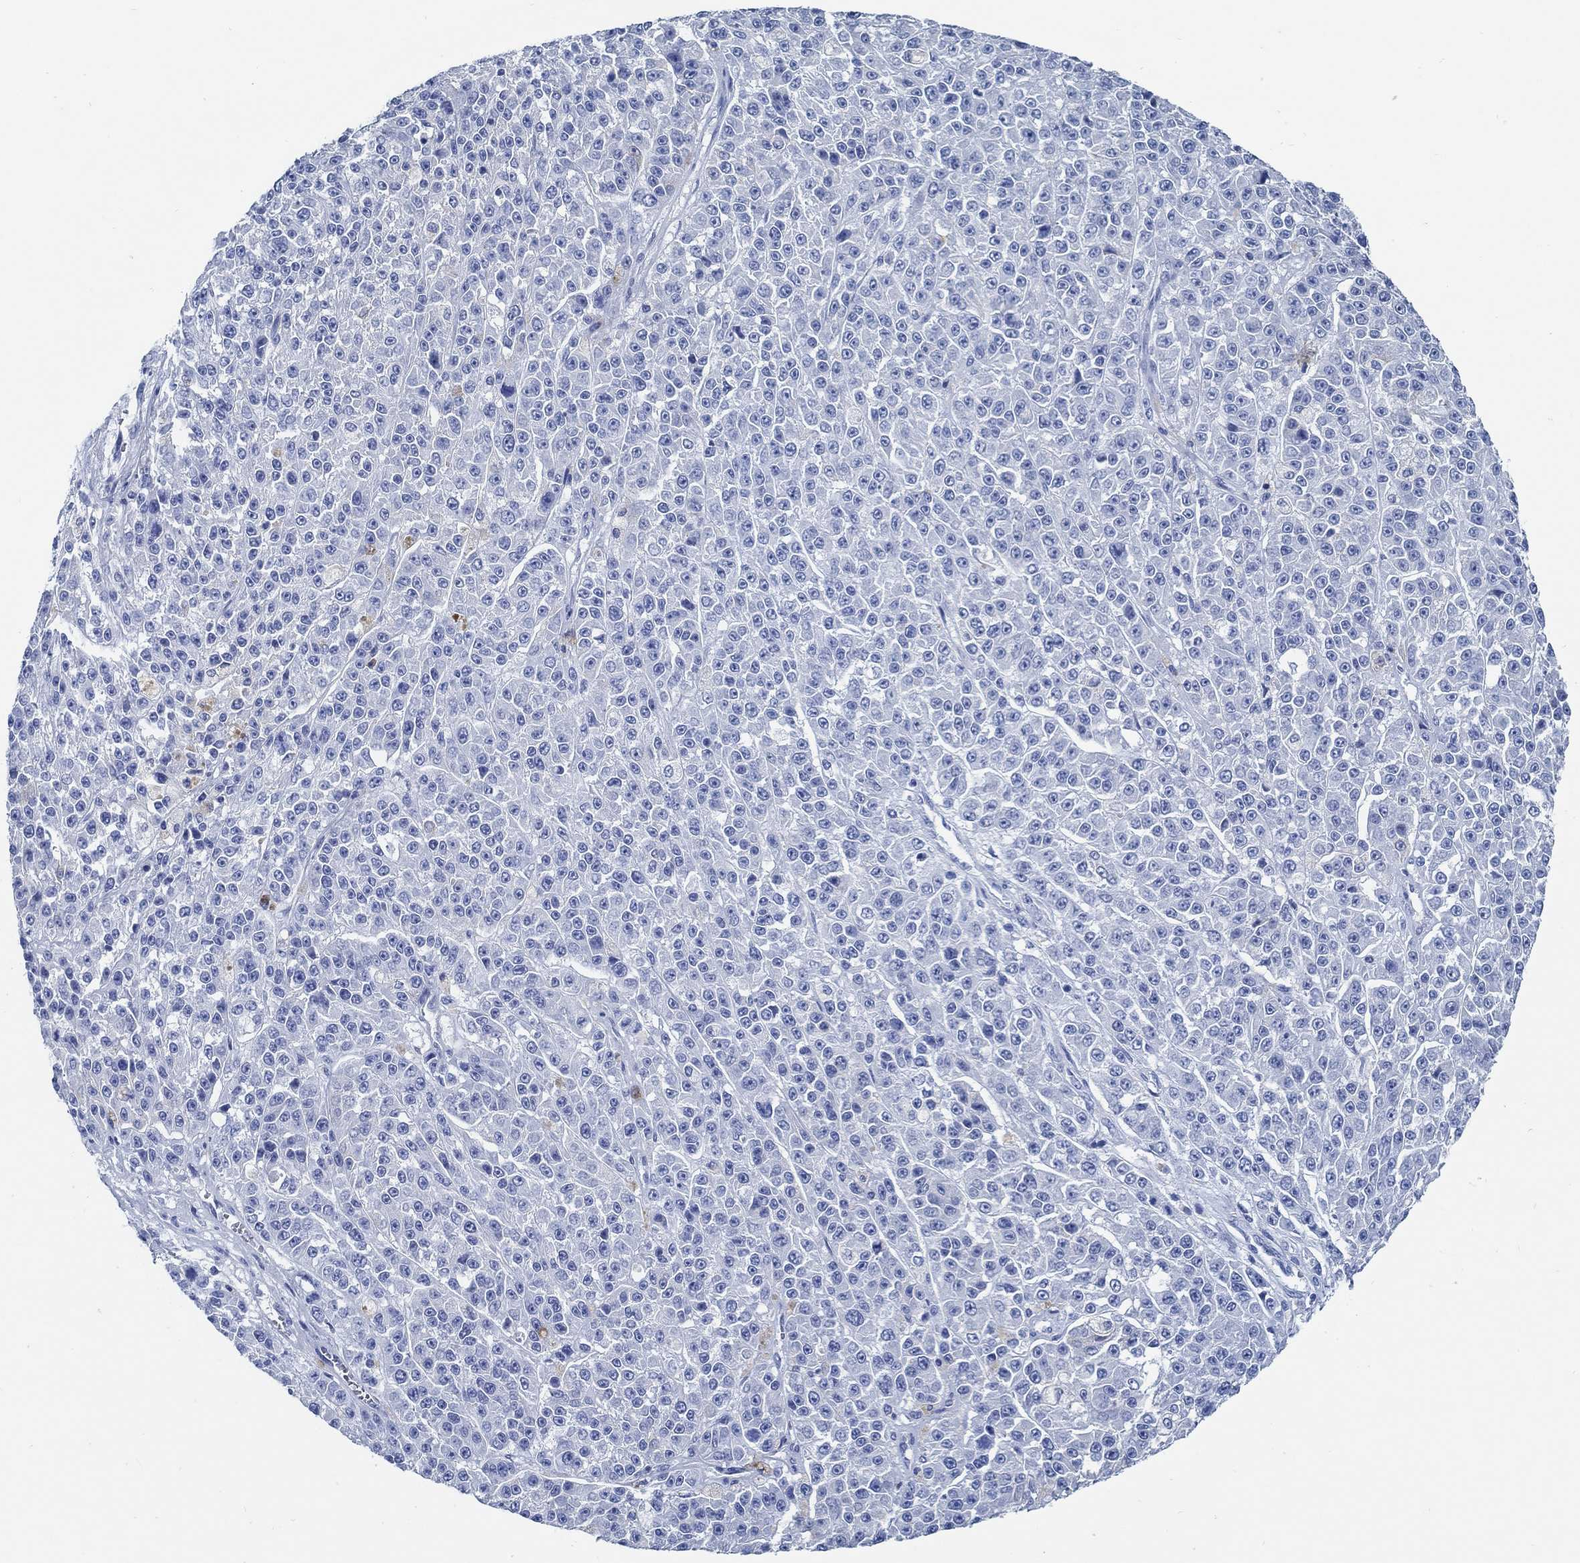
{"staining": {"intensity": "negative", "quantity": "none", "location": "none"}, "tissue": "melanoma", "cell_type": "Tumor cells", "image_type": "cancer", "snomed": [{"axis": "morphology", "description": "Malignant melanoma, NOS"}, {"axis": "topography", "description": "Skin"}], "caption": "Immunohistochemistry (IHC) photomicrograph of melanoma stained for a protein (brown), which exhibits no expression in tumor cells. Nuclei are stained in blue.", "gene": "SLC45A1", "patient": {"sex": "female", "age": 58}}